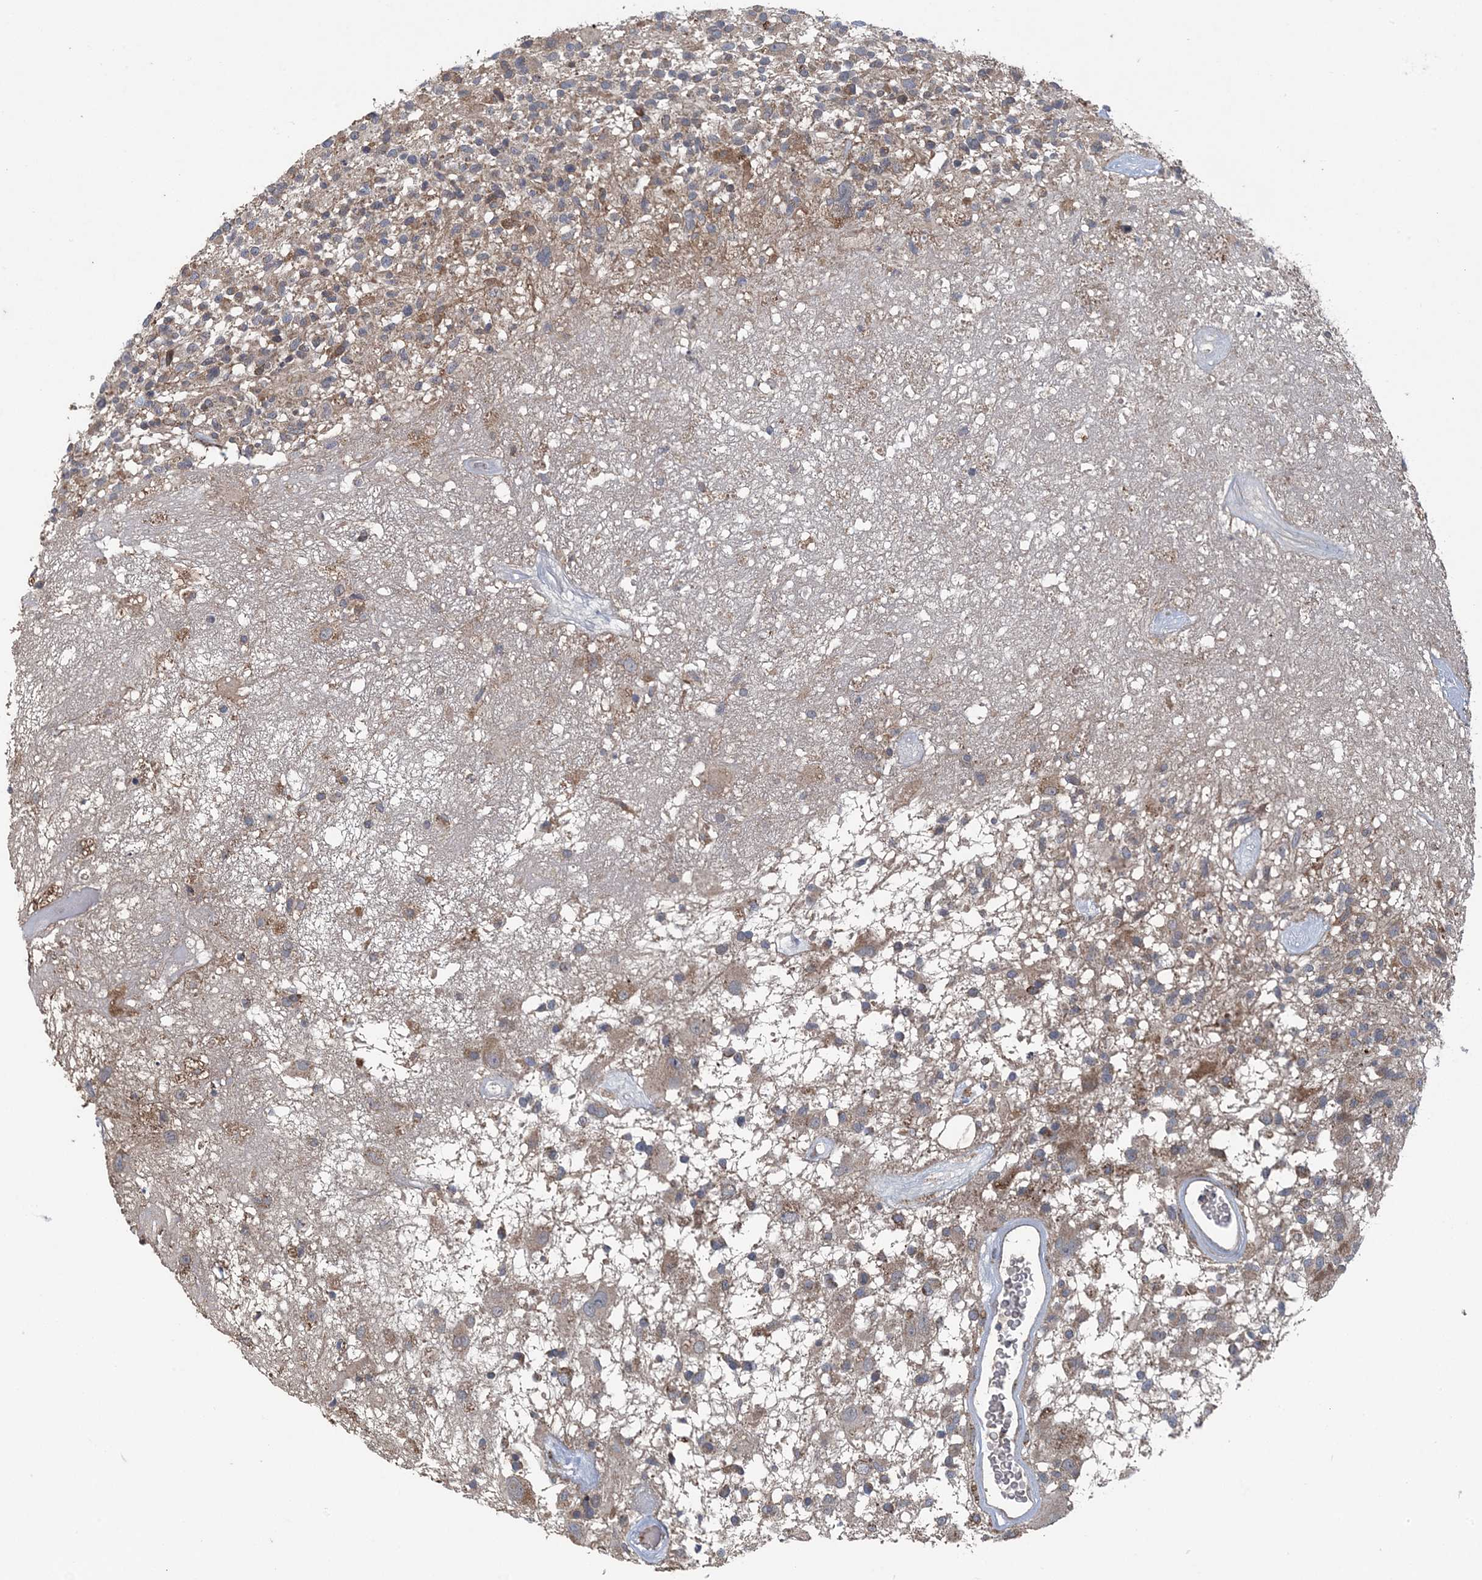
{"staining": {"intensity": "weak", "quantity": "25%-75%", "location": "cytoplasmic/membranous"}, "tissue": "glioma", "cell_type": "Tumor cells", "image_type": "cancer", "snomed": [{"axis": "morphology", "description": "Glioma, malignant, High grade"}, {"axis": "morphology", "description": "Glioblastoma, NOS"}, {"axis": "topography", "description": "Brain"}], "caption": "Protein staining reveals weak cytoplasmic/membranous positivity in about 25%-75% of tumor cells in glioblastoma. The protein of interest is stained brown, and the nuclei are stained in blue (DAB IHC with brightfield microscopy, high magnification).", "gene": "MYO9B", "patient": {"sex": "male", "age": 60}}